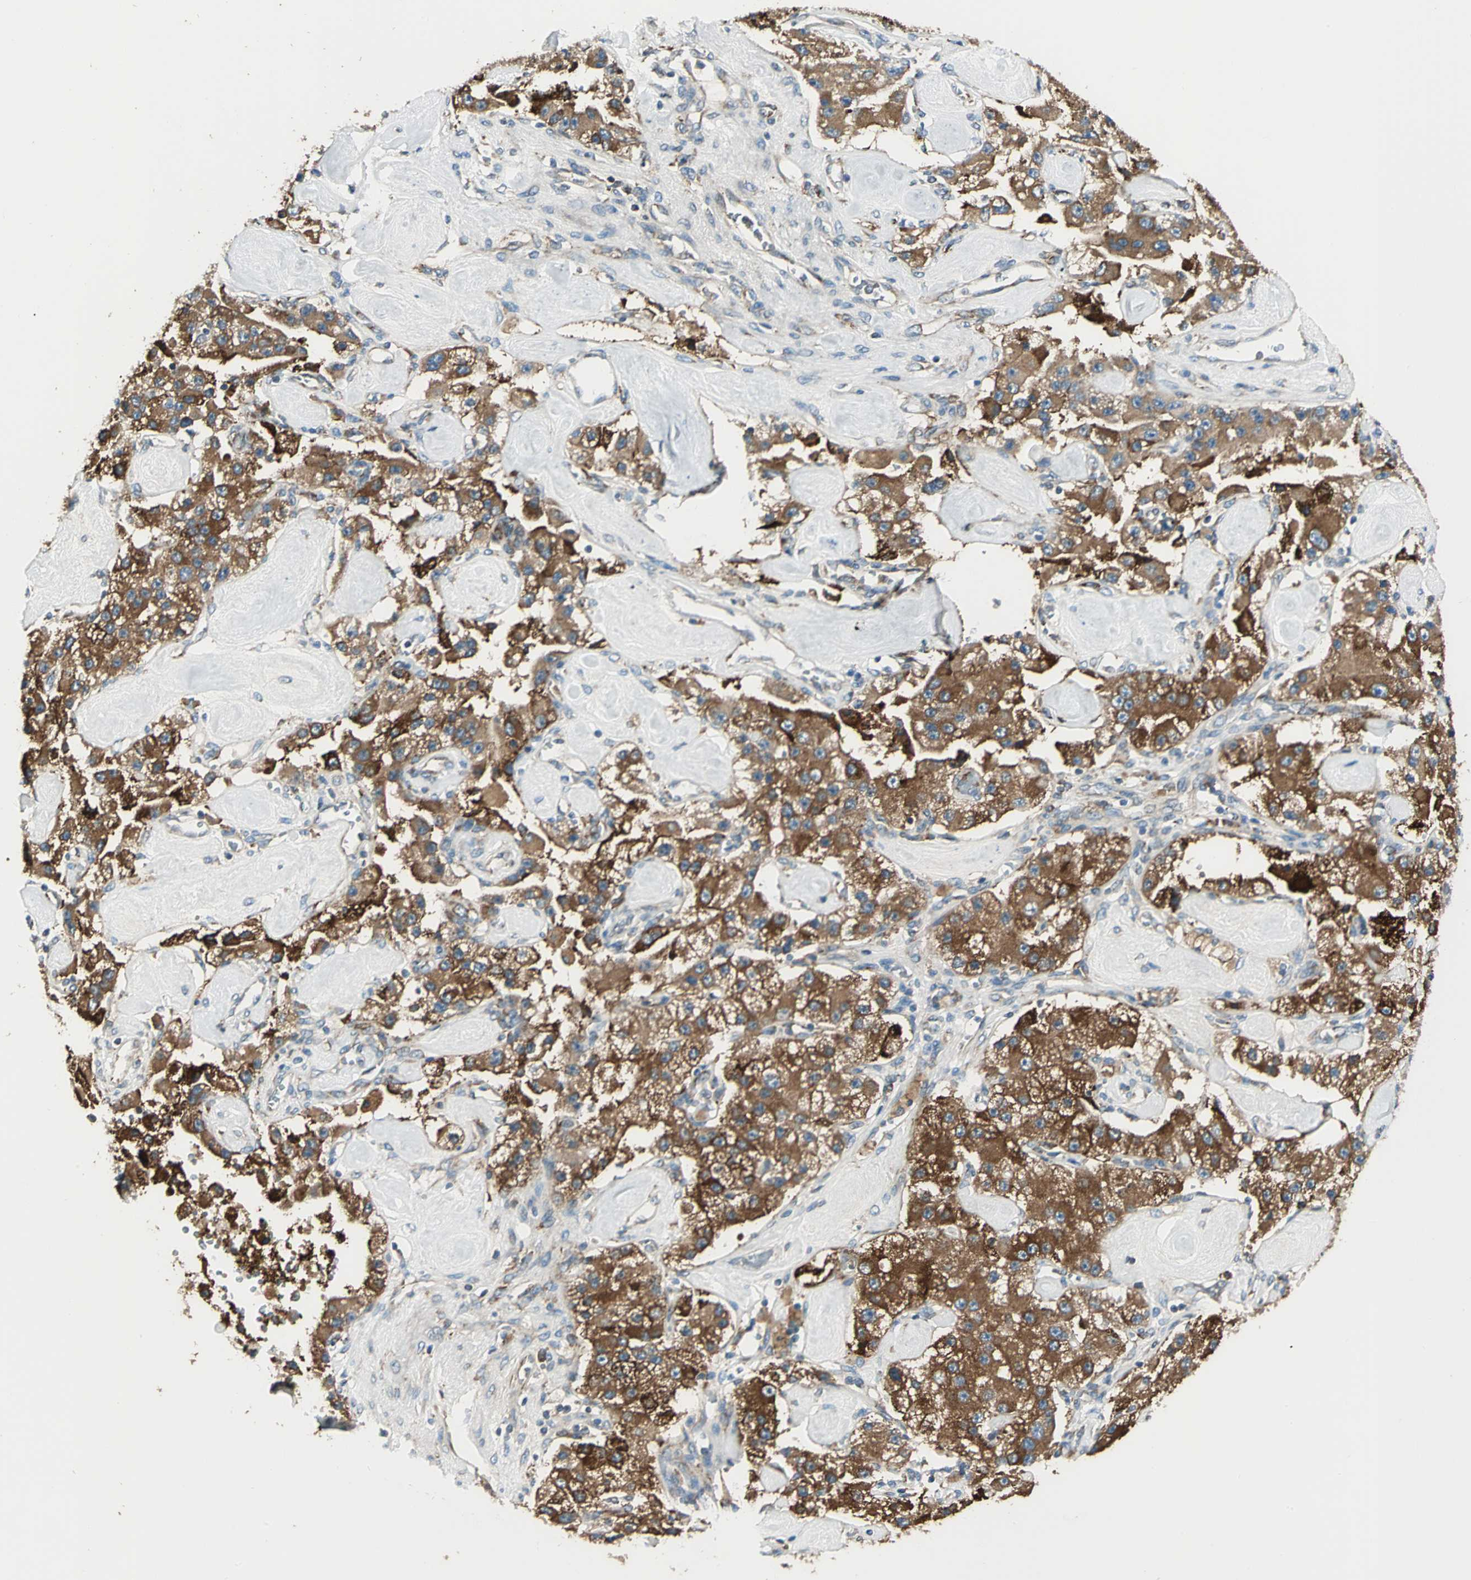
{"staining": {"intensity": "moderate", "quantity": ">75%", "location": "cytoplasmic/membranous"}, "tissue": "carcinoid", "cell_type": "Tumor cells", "image_type": "cancer", "snomed": [{"axis": "morphology", "description": "Carcinoid, malignant, NOS"}, {"axis": "topography", "description": "Pancreas"}], "caption": "DAB (3,3'-diaminobenzidine) immunohistochemical staining of human carcinoid shows moderate cytoplasmic/membranous protein staining in about >75% of tumor cells. (Brightfield microscopy of DAB IHC at high magnification).", "gene": "PDIA4", "patient": {"sex": "male", "age": 41}}